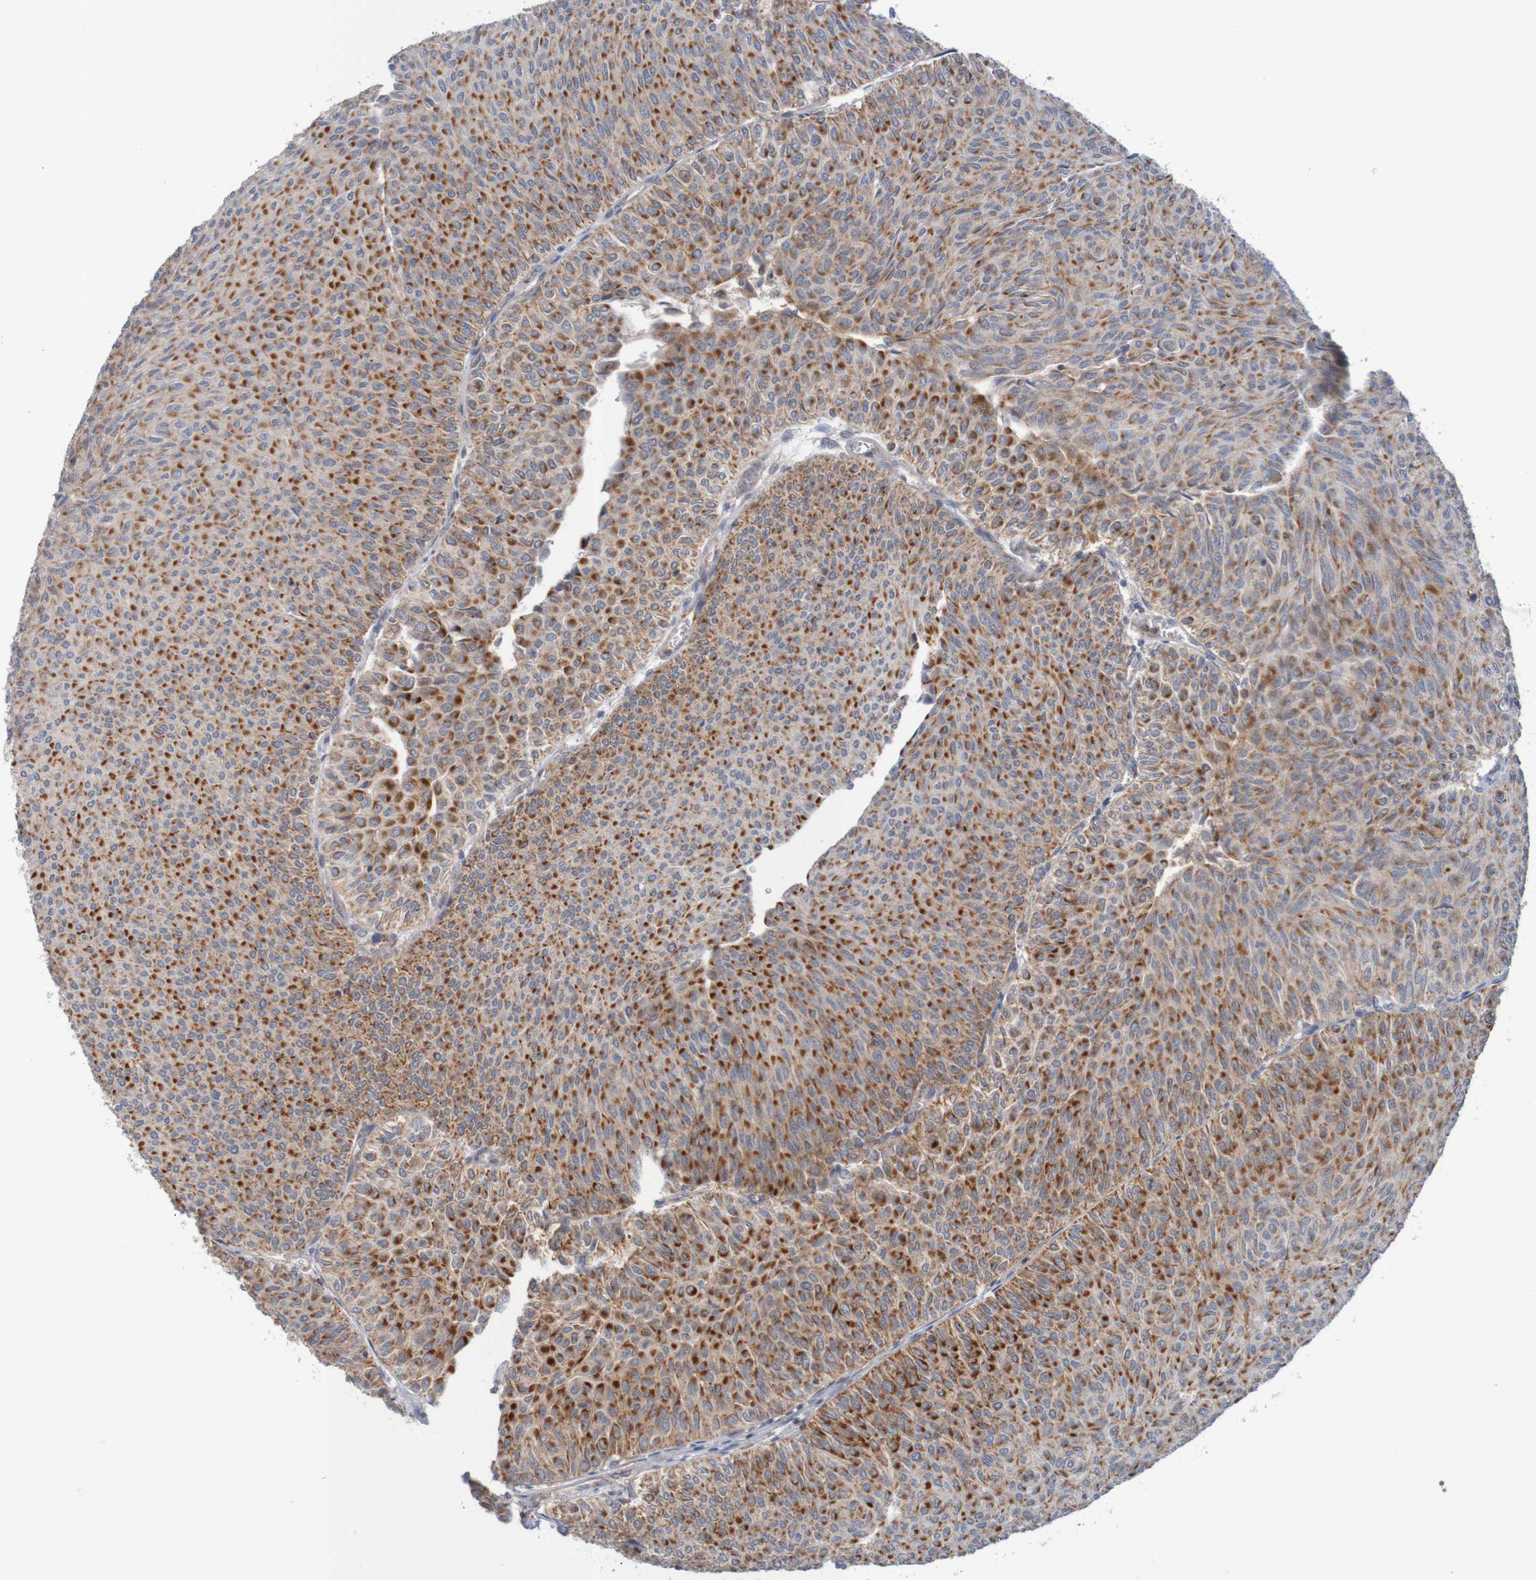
{"staining": {"intensity": "strong", "quantity": ">75%", "location": "cytoplasmic/membranous"}, "tissue": "urothelial cancer", "cell_type": "Tumor cells", "image_type": "cancer", "snomed": [{"axis": "morphology", "description": "Urothelial carcinoma, Low grade"}, {"axis": "topography", "description": "Urinary bladder"}], "caption": "This histopathology image demonstrates urothelial cancer stained with immunohistochemistry (IHC) to label a protein in brown. The cytoplasmic/membranous of tumor cells show strong positivity for the protein. Nuclei are counter-stained blue.", "gene": "NAV2", "patient": {"sex": "male", "age": 78}}